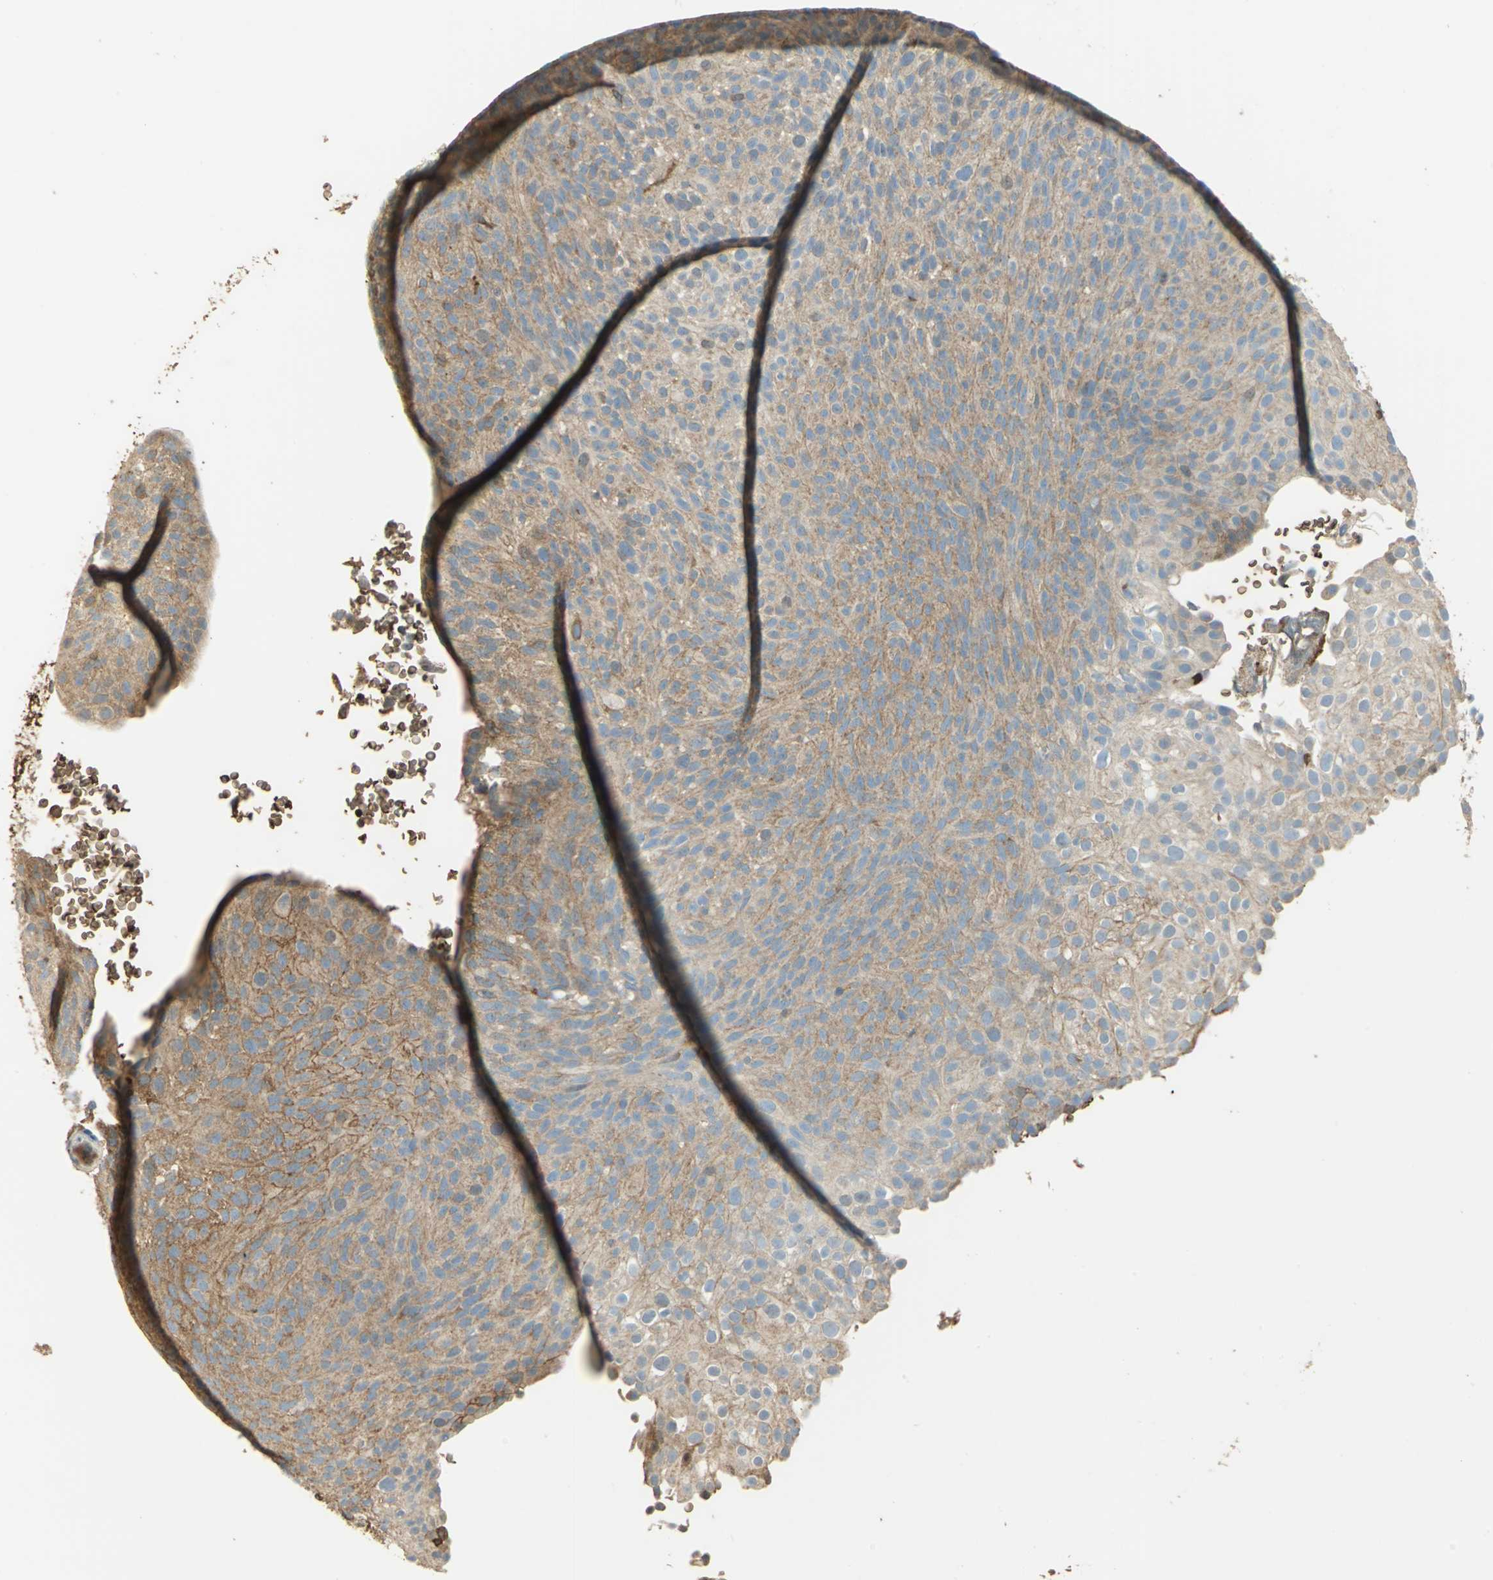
{"staining": {"intensity": "moderate", "quantity": ">75%", "location": "cytoplasmic/membranous"}, "tissue": "urothelial cancer", "cell_type": "Tumor cells", "image_type": "cancer", "snomed": [{"axis": "morphology", "description": "Urothelial carcinoma, Low grade"}, {"axis": "topography", "description": "Urinary bladder"}], "caption": "Immunohistochemistry (IHC) of low-grade urothelial carcinoma demonstrates medium levels of moderate cytoplasmic/membranous expression in approximately >75% of tumor cells. Using DAB (3,3'-diaminobenzidine) (brown) and hematoxylin (blue) stains, captured at high magnification using brightfield microscopy.", "gene": "DDAH1", "patient": {"sex": "male", "age": 78}}